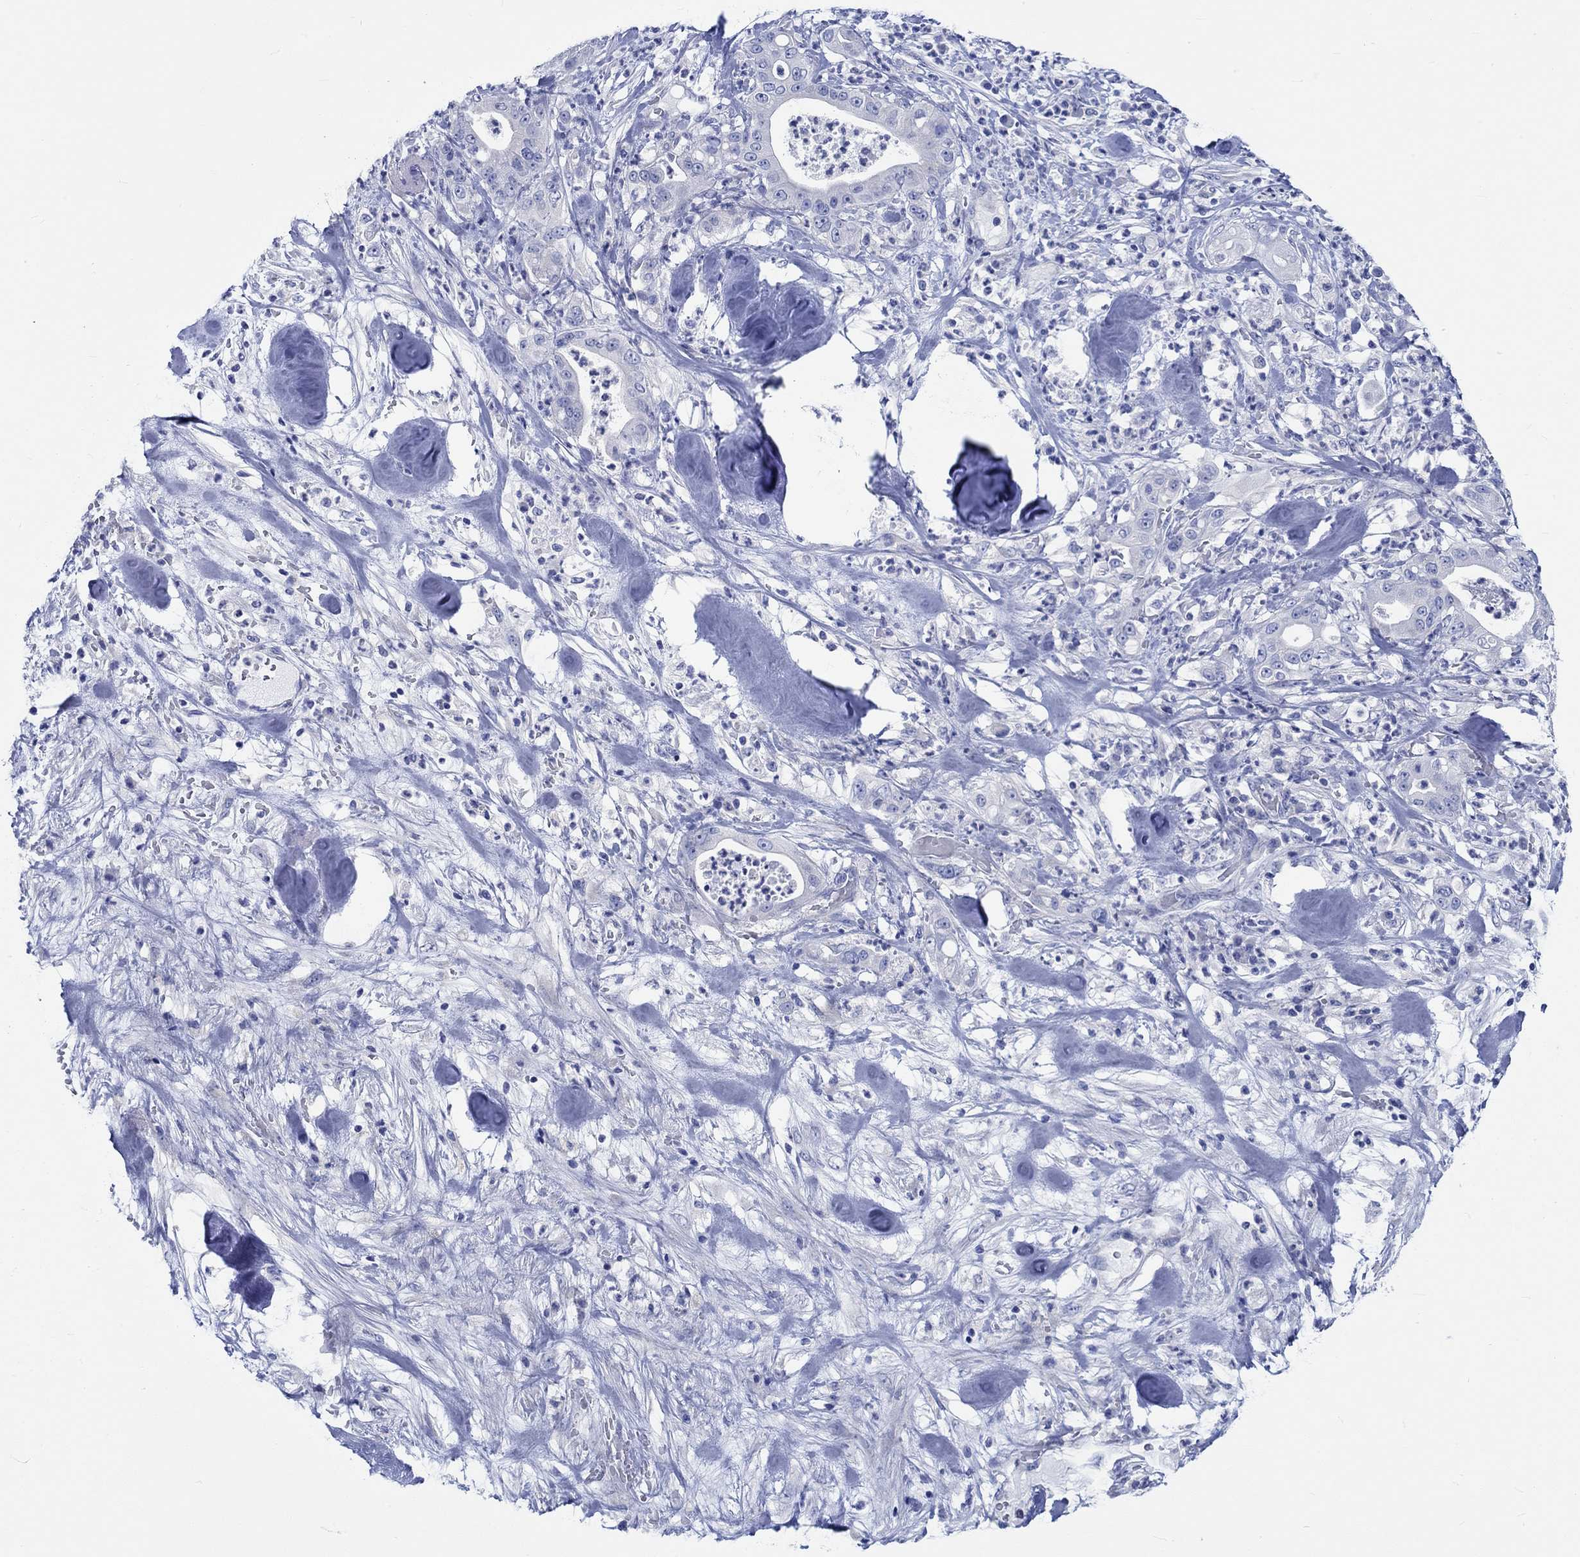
{"staining": {"intensity": "negative", "quantity": "none", "location": "none"}, "tissue": "pancreatic cancer", "cell_type": "Tumor cells", "image_type": "cancer", "snomed": [{"axis": "morphology", "description": "Adenocarcinoma, NOS"}, {"axis": "topography", "description": "Pancreas"}], "caption": "Immunohistochemistry (IHC) of adenocarcinoma (pancreatic) demonstrates no positivity in tumor cells.", "gene": "PTPRN2", "patient": {"sex": "male", "age": 71}}